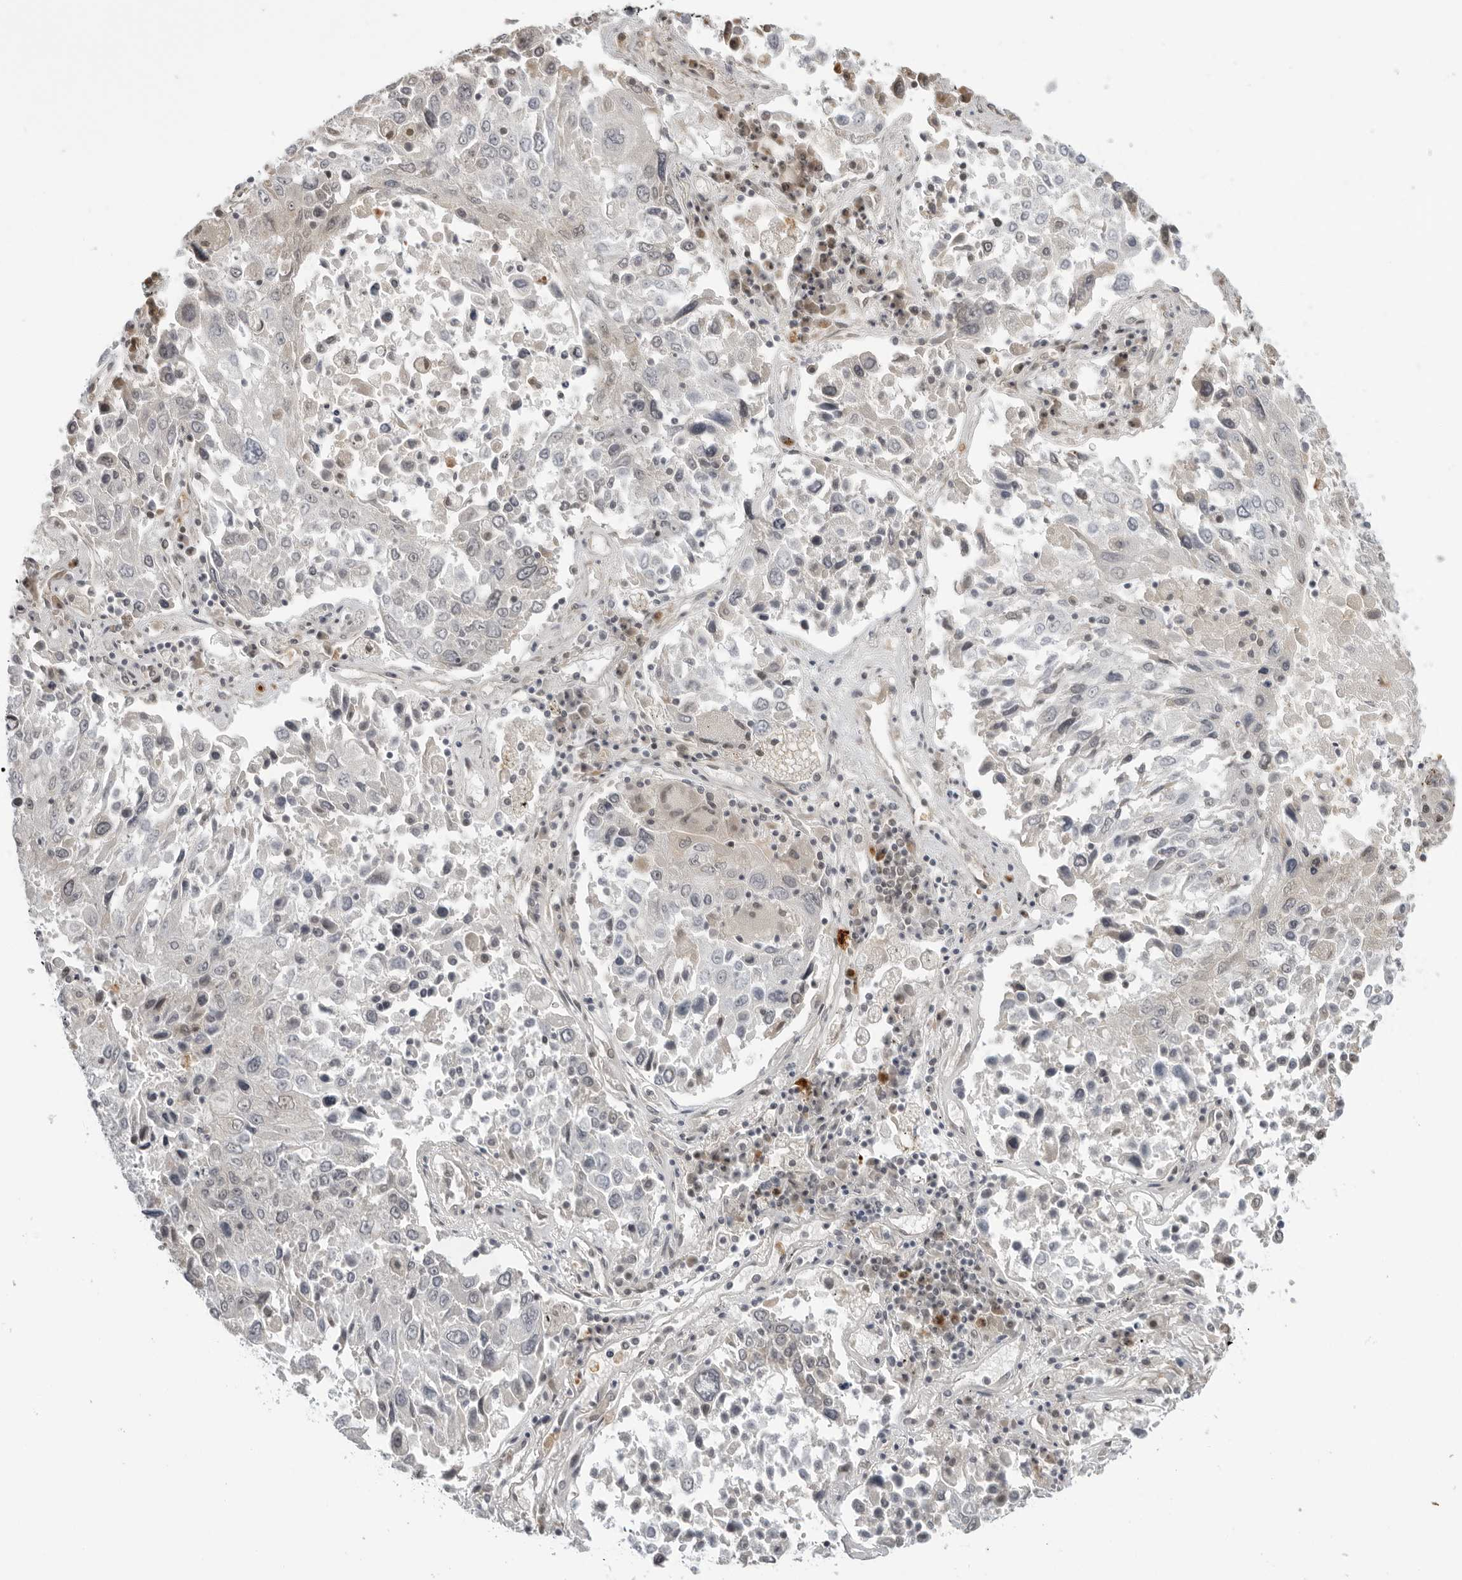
{"staining": {"intensity": "negative", "quantity": "none", "location": "none"}, "tissue": "lung cancer", "cell_type": "Tumor cells", "image_type": "cancer", "snomed": [{"axis": "morphology", "description": "Squamous cell carcinoma, NOS"}, {"axis": "topography", "description": "Lung"}], "caption": "Histopathology image shows no significant protein expression in tumor cells of lung cancer. (Brightfield microscopy of DAB immunohistochemistry at high magnification).", "gene": "SUGCT", "patient": {"sex": "male", "age": 65}}